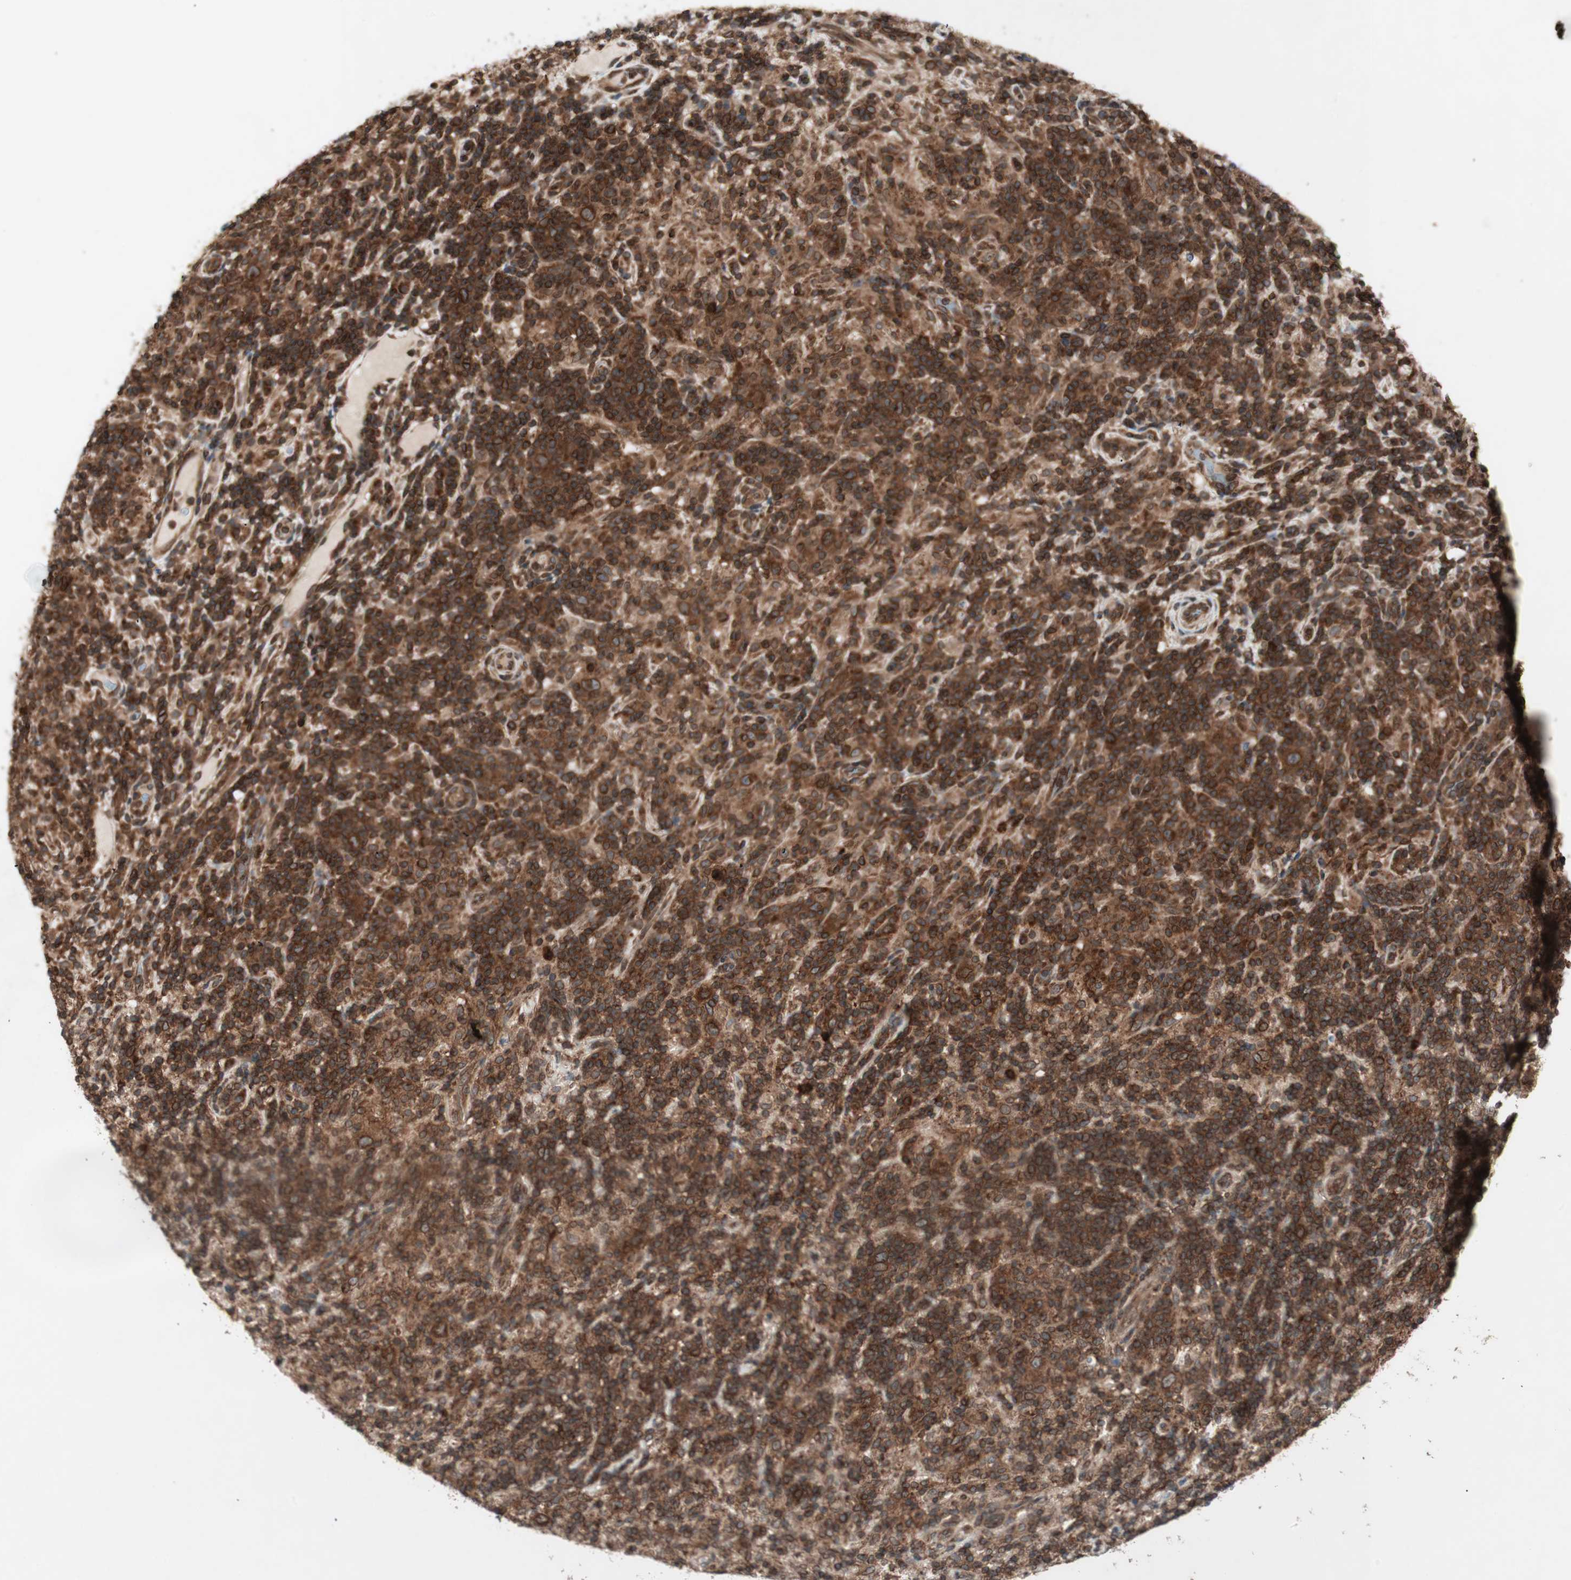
{"staining": {"intensity": "strong", "quantity": ">75%", "location": "cytoplasmic/membranous,nuclear"}, "tissue": "lymphoma", "cell_type": "Tumor cells", "image_type": "cancer", "snomed": [{"axis": "morphology", "description": "Hodgkin's disease, NOS"}, {"axis": "topography", "description": "Lymph node"}], "caption": "Lymphoma tissue exhibits strong cytoplasmic/membranous and nuclear expression in about >75% of tumor cells", "gene": "NUP62", "patient": {"sex": "male", "age": 70}}